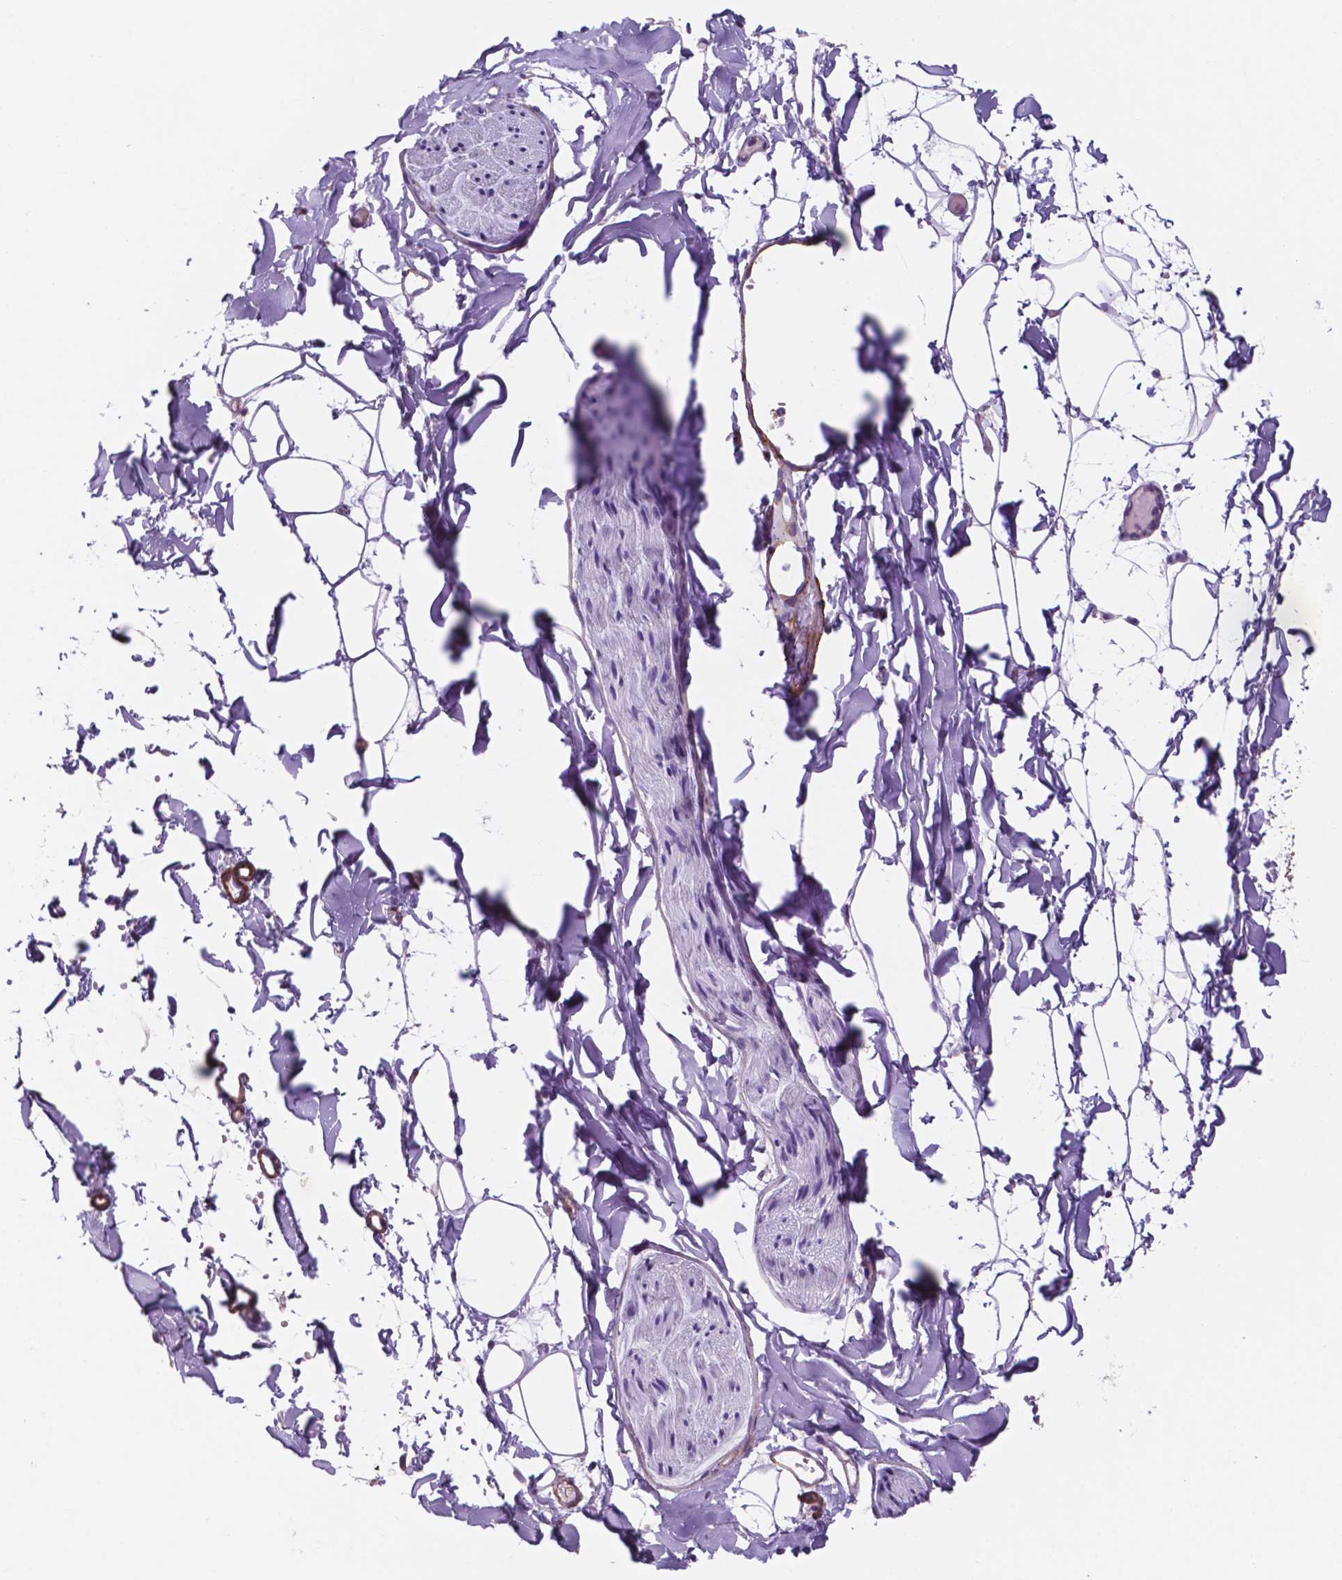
{"staining": {"intensity": "negative", "quantity": "none", "location": "none"}, "tissue": "adipose tissue", "cell_type": "Adipocytes", "image_type": "normal", "snomed": [{"axis": "morphology", "description": "Normal tissue, NOS"}, {"axis": "topography", "description": "Gallbladder"}, {"axis": "topography", "description": "Peripheral nerve tissue"}], "caption": "Protein analysis of benign adipose tissue reveals no significant staining in adipocytes. The staining is performed using DAB (3,3'-diaminobenzidine) brown chromogen with nuclei counter-stained in using hematoxylin.", "gene": "TOR2A", "patient": {"sex": "female", "age": 45}}